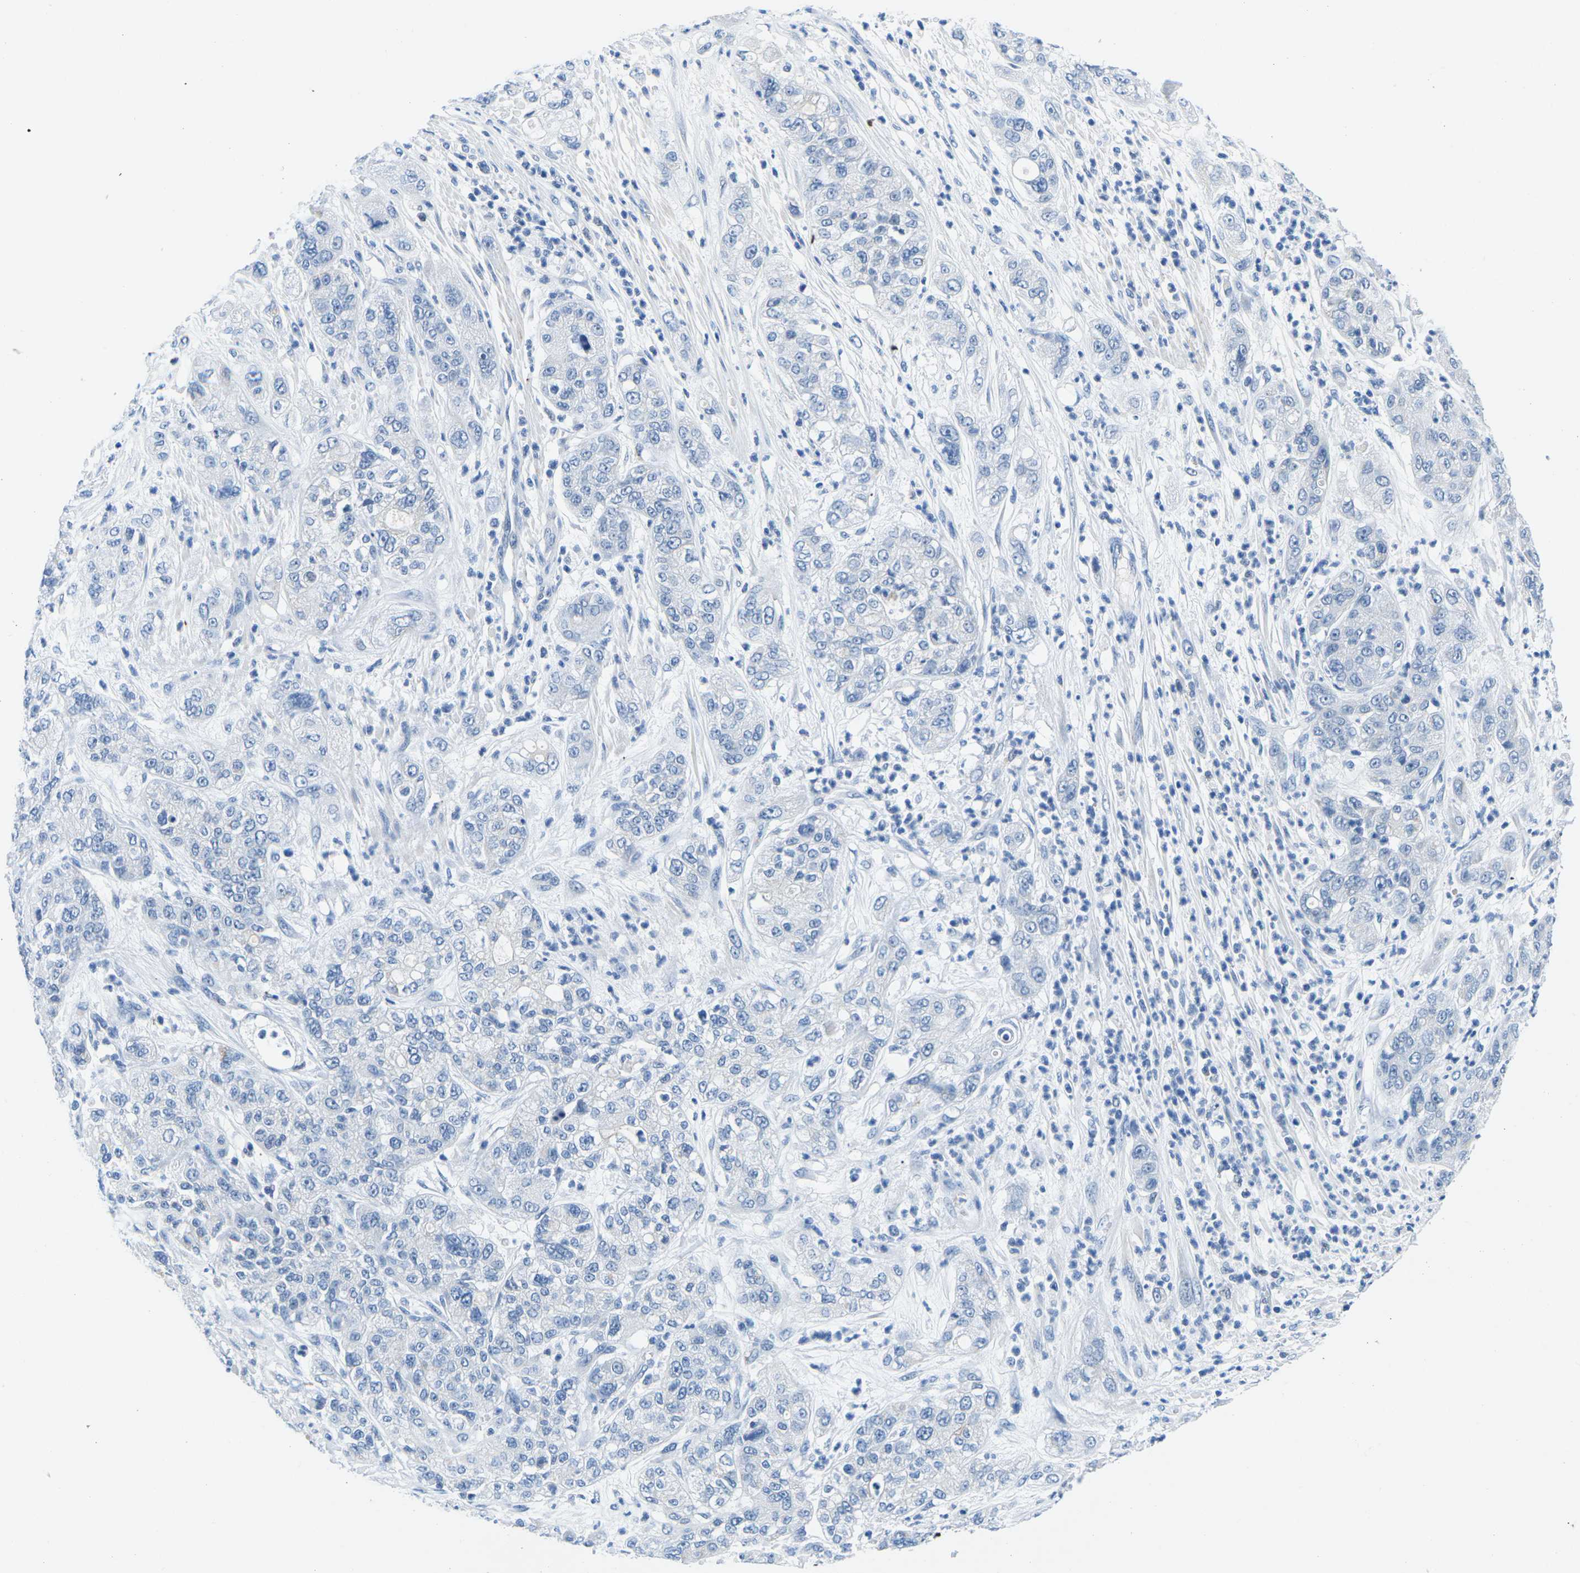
{"staining": {"intensity": "negative", "quantity": "none", "location": "none"}, "tissue": "pancreatic cancer", "cell_type": "Tumor cells", "image_type": "cancer", "snomed": [{"axis": "morphology", "description": "Adenocarcinoma, NOS"}, {"axis": "topography", "description": "Pancreas"}], "caption": "This is an IHC photomicrograph of pancreatic adenocarcinoma. There is no staining in tumor cells.", "gene": "TM6SF1", "patient": {"sex": "female", "age": 78}}